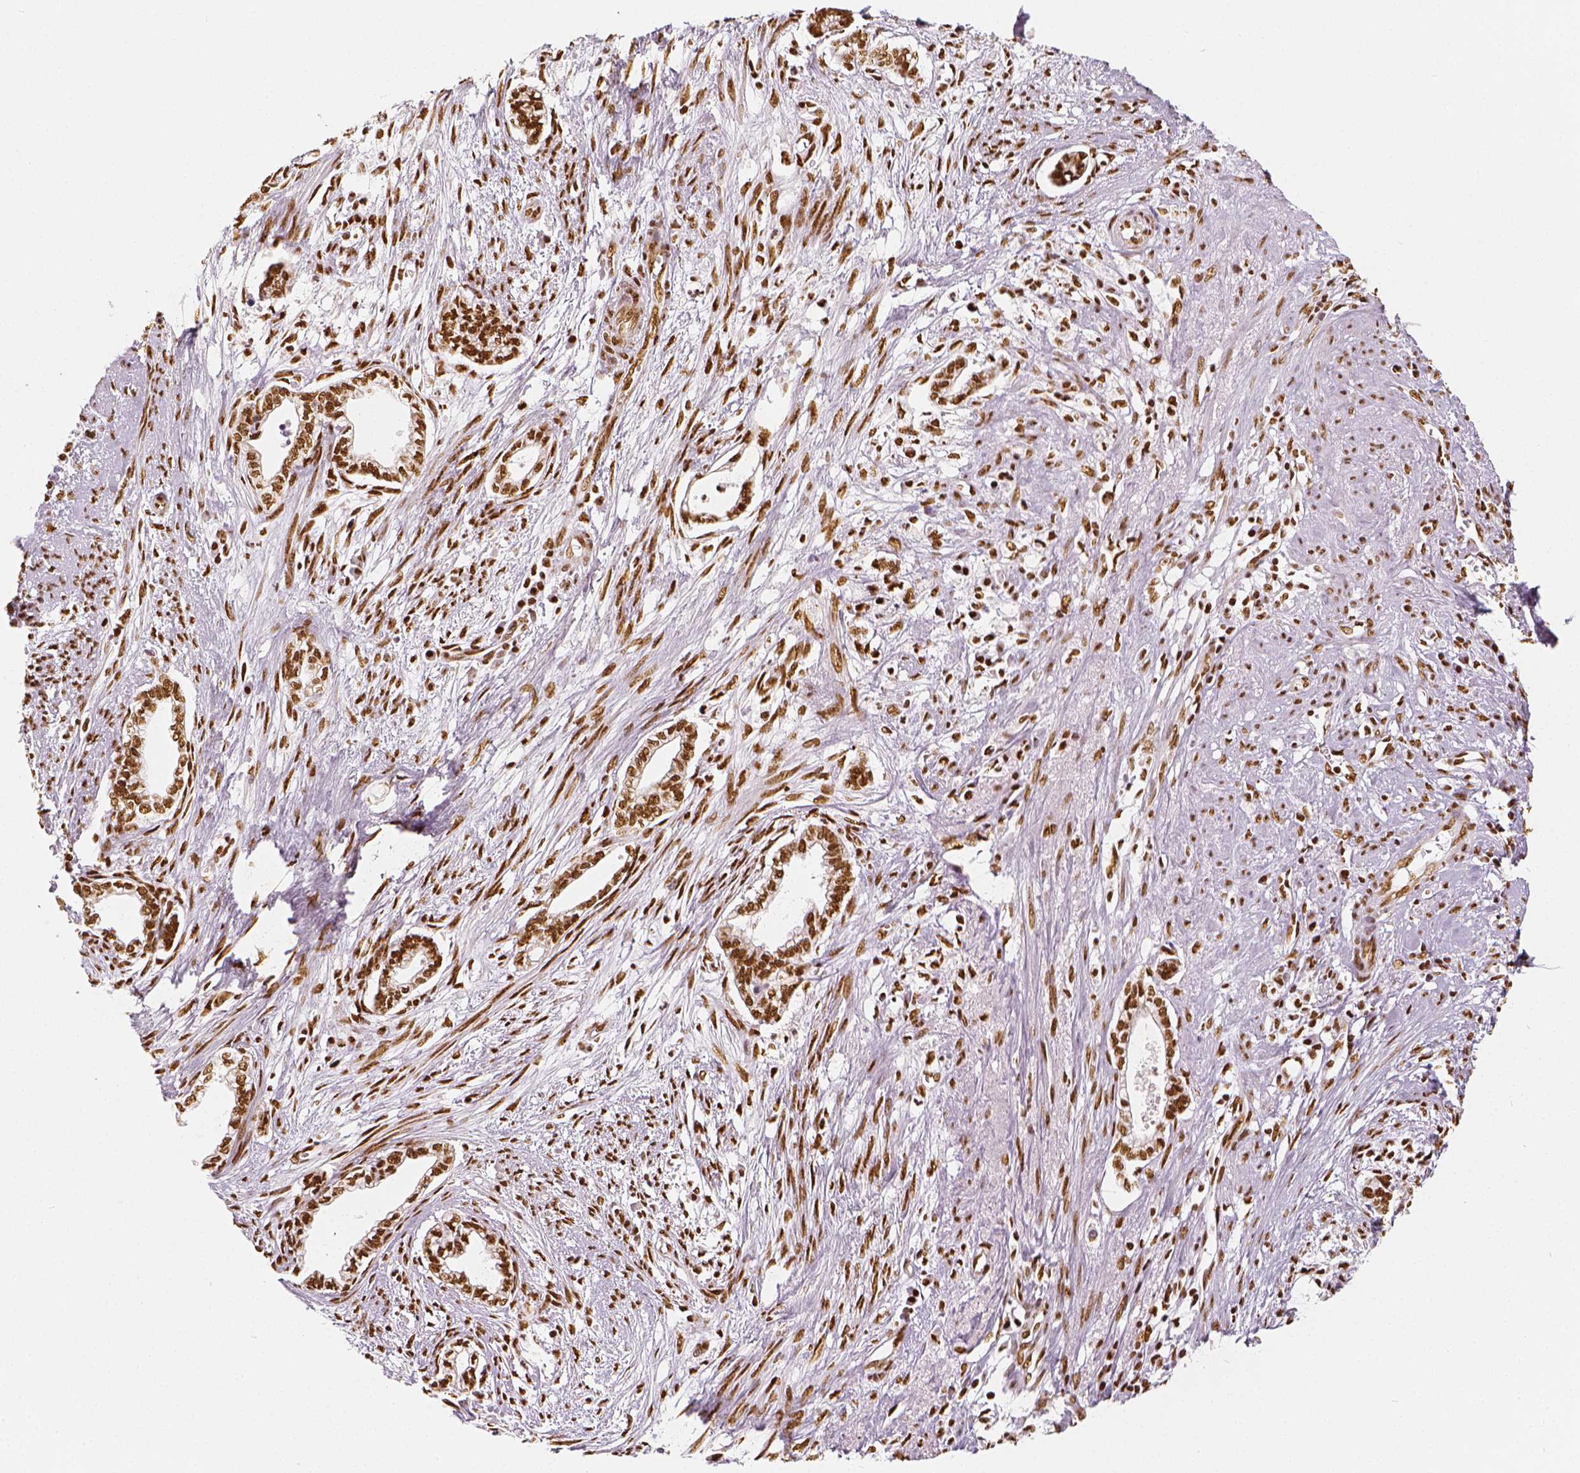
{"staining": {"intensity": "strong", "quantity": ">75%", "location": "nuclear"}, "tissue": "cervical cancer", "cell_type": "Tumor cells", "image_type": "cancer", "snomed": [{"axis": "morphology", "description": "Adenocarcinoma, NOS"}, {"axis": "topography", "description": "Cervix"}], "caption": "Immunohistochemical staining of adenocarcinoma (cervical) displays strong nuclear protein staining in approximately >75% of tumor cells. The protein of interest is stained brown, and the nuclei are stained in blue (DAB (3,3'-diaminobenzidine) IHC with brightfield microscopy, high magnification).", "gene": "KDM5B", "patient": {"sex": "female", "age": 62}}